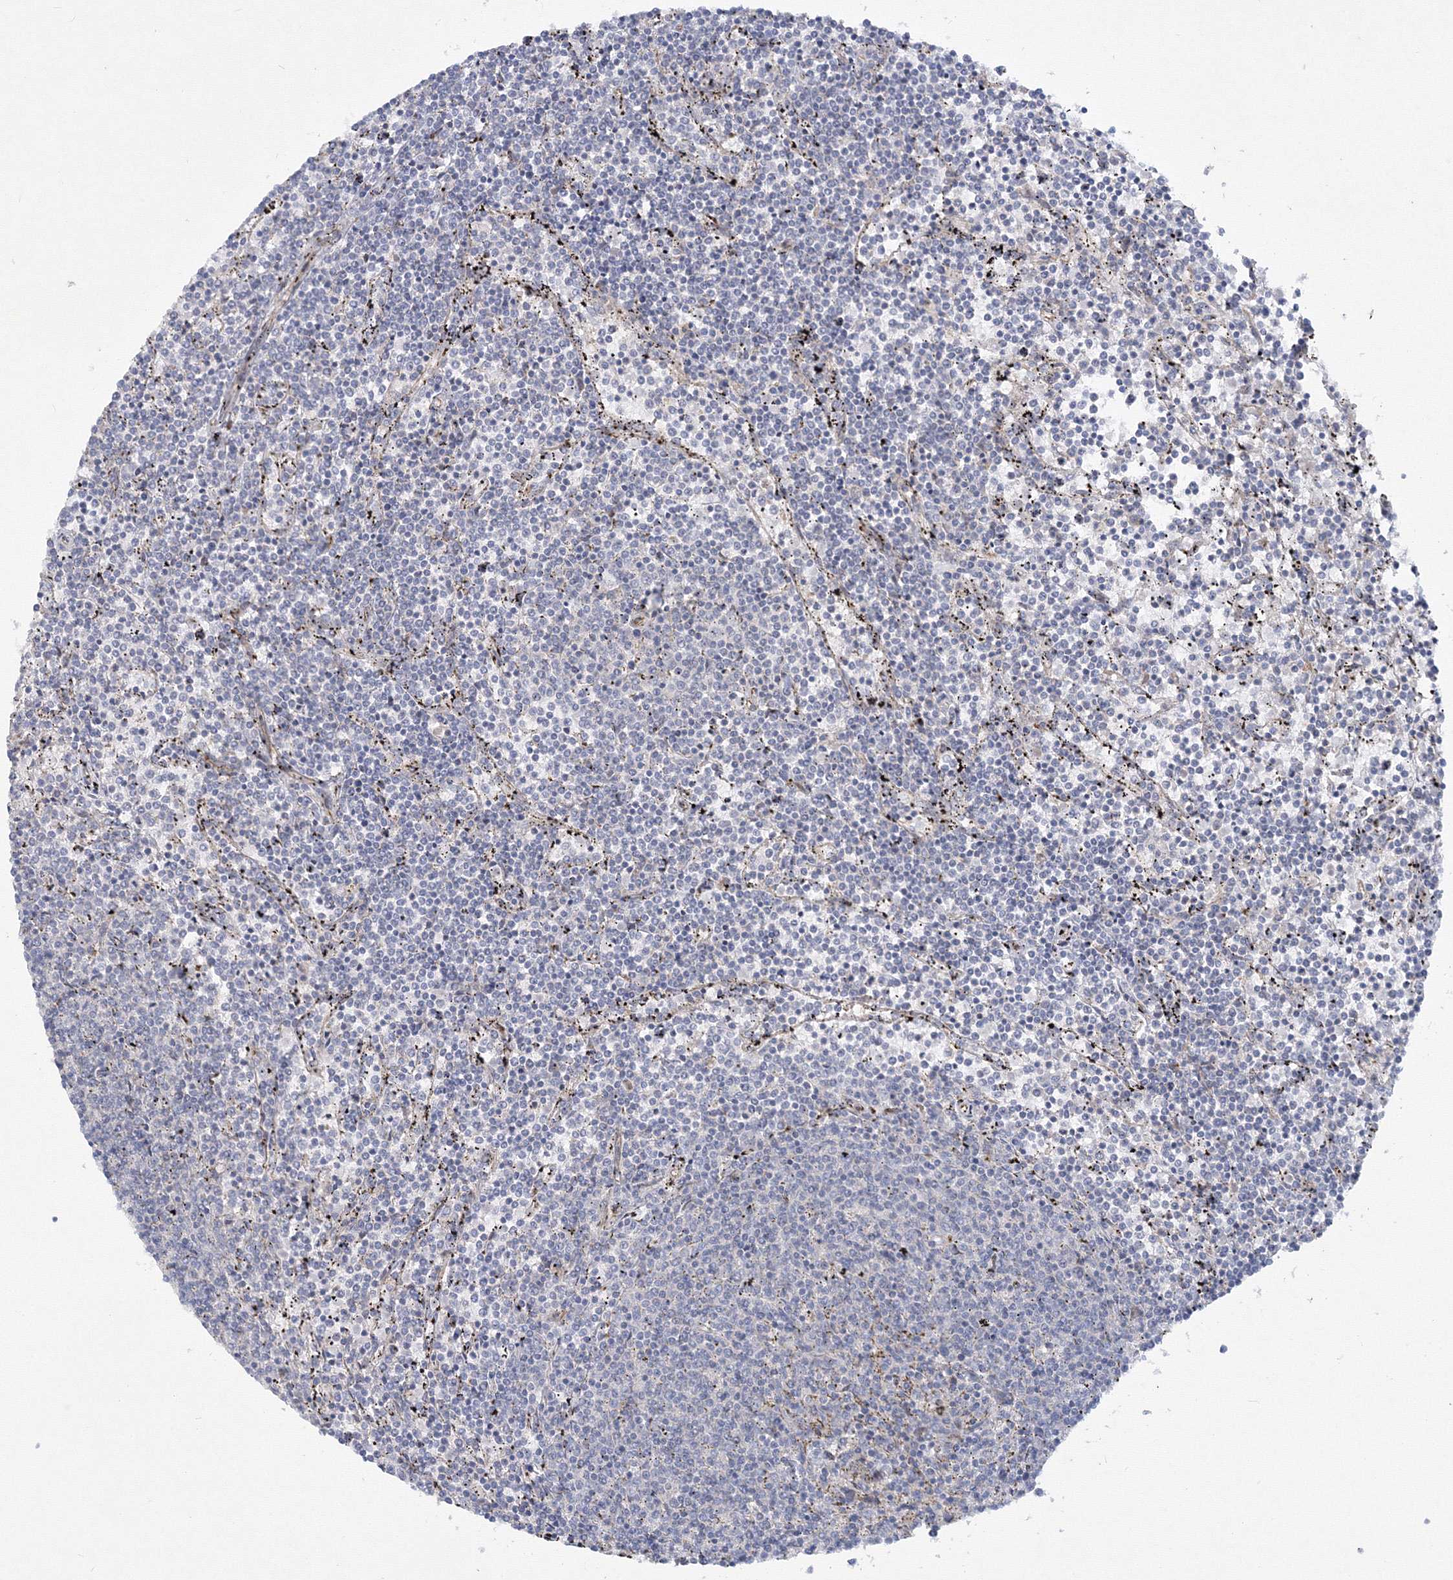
{"staining": {"intensity": "negative", "quantity": "none", "location": "none"}, "tissue": "lymphoma", "cell_type": "Tumor cells", "image_type": "cancer", "snomed": [{"axis": "morphology", "description": "Malignant lymphoma, non-Hodgkin's type, Low grade"}, {"axis": "topography", "description": "Spleen"}], "caption": "Immunohistochemistry (IHC) of human low-grade malignant lymphoma, non-Hodgkin's type demonstrates no staining in tumor cells. (DAB immunohistochemistry (IHC) with hematoxylin counter stain).", "gene": "WDR49", "patient": {"sex": "female", "age": 50}}